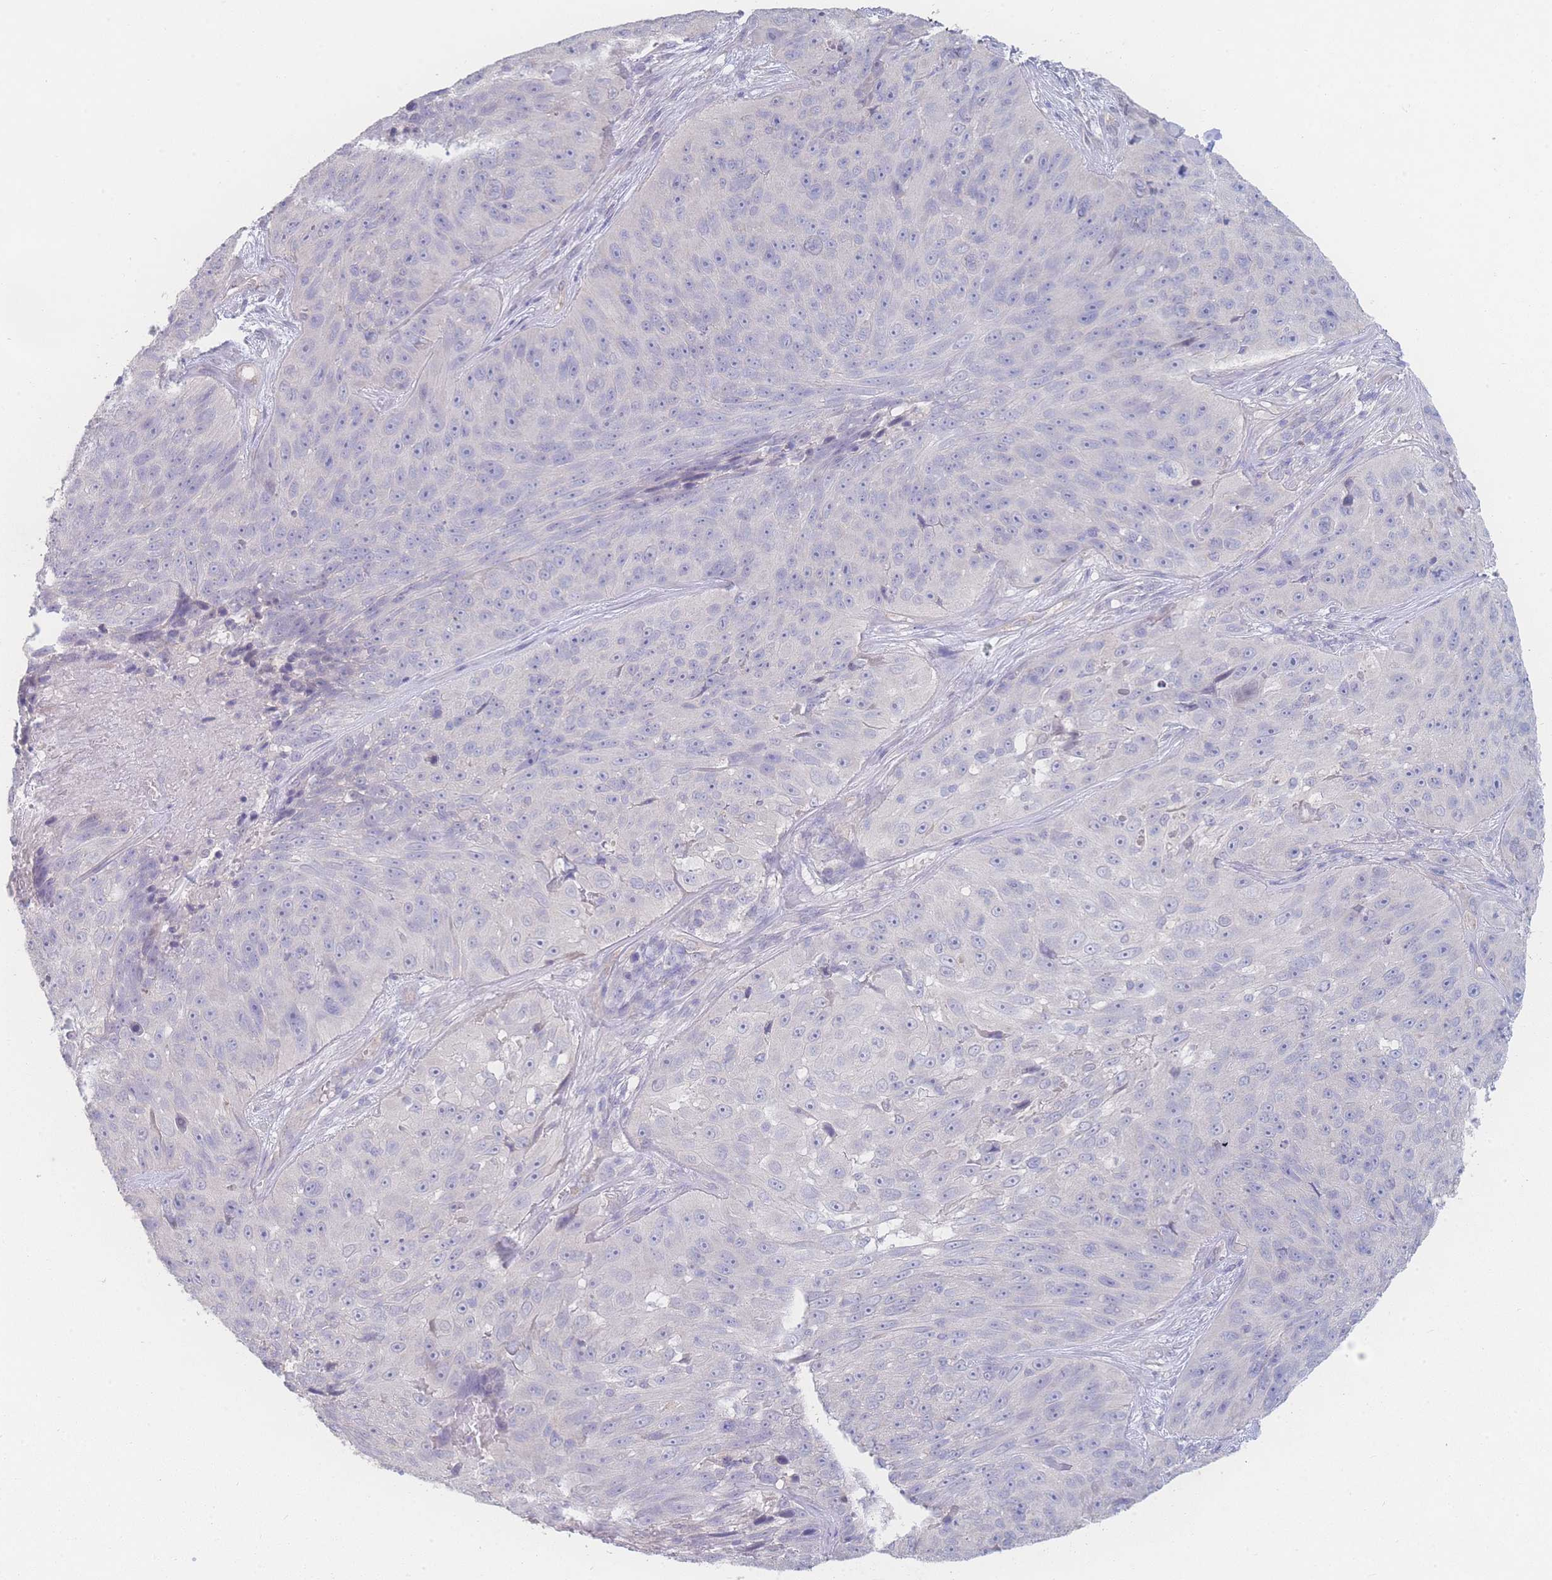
{"staining": {"intensity": "negative", "quantity": "none", "location": "none"}, "tissue": "skin cancer", "cell_type": "Tumor cells", "image_type": "cancer", "snomed": [{"axis": "morphology", "description": "Squamous cell carcinoma, NOS"}, {"axis": "topography", "description": "Skin"}], "caption": "Protein analysis of squamous cell carcinoma (skin) displays no significant staining in tumor cells.", "gene": "GIPR", "patient": {"sex": "female", "age": 87}}